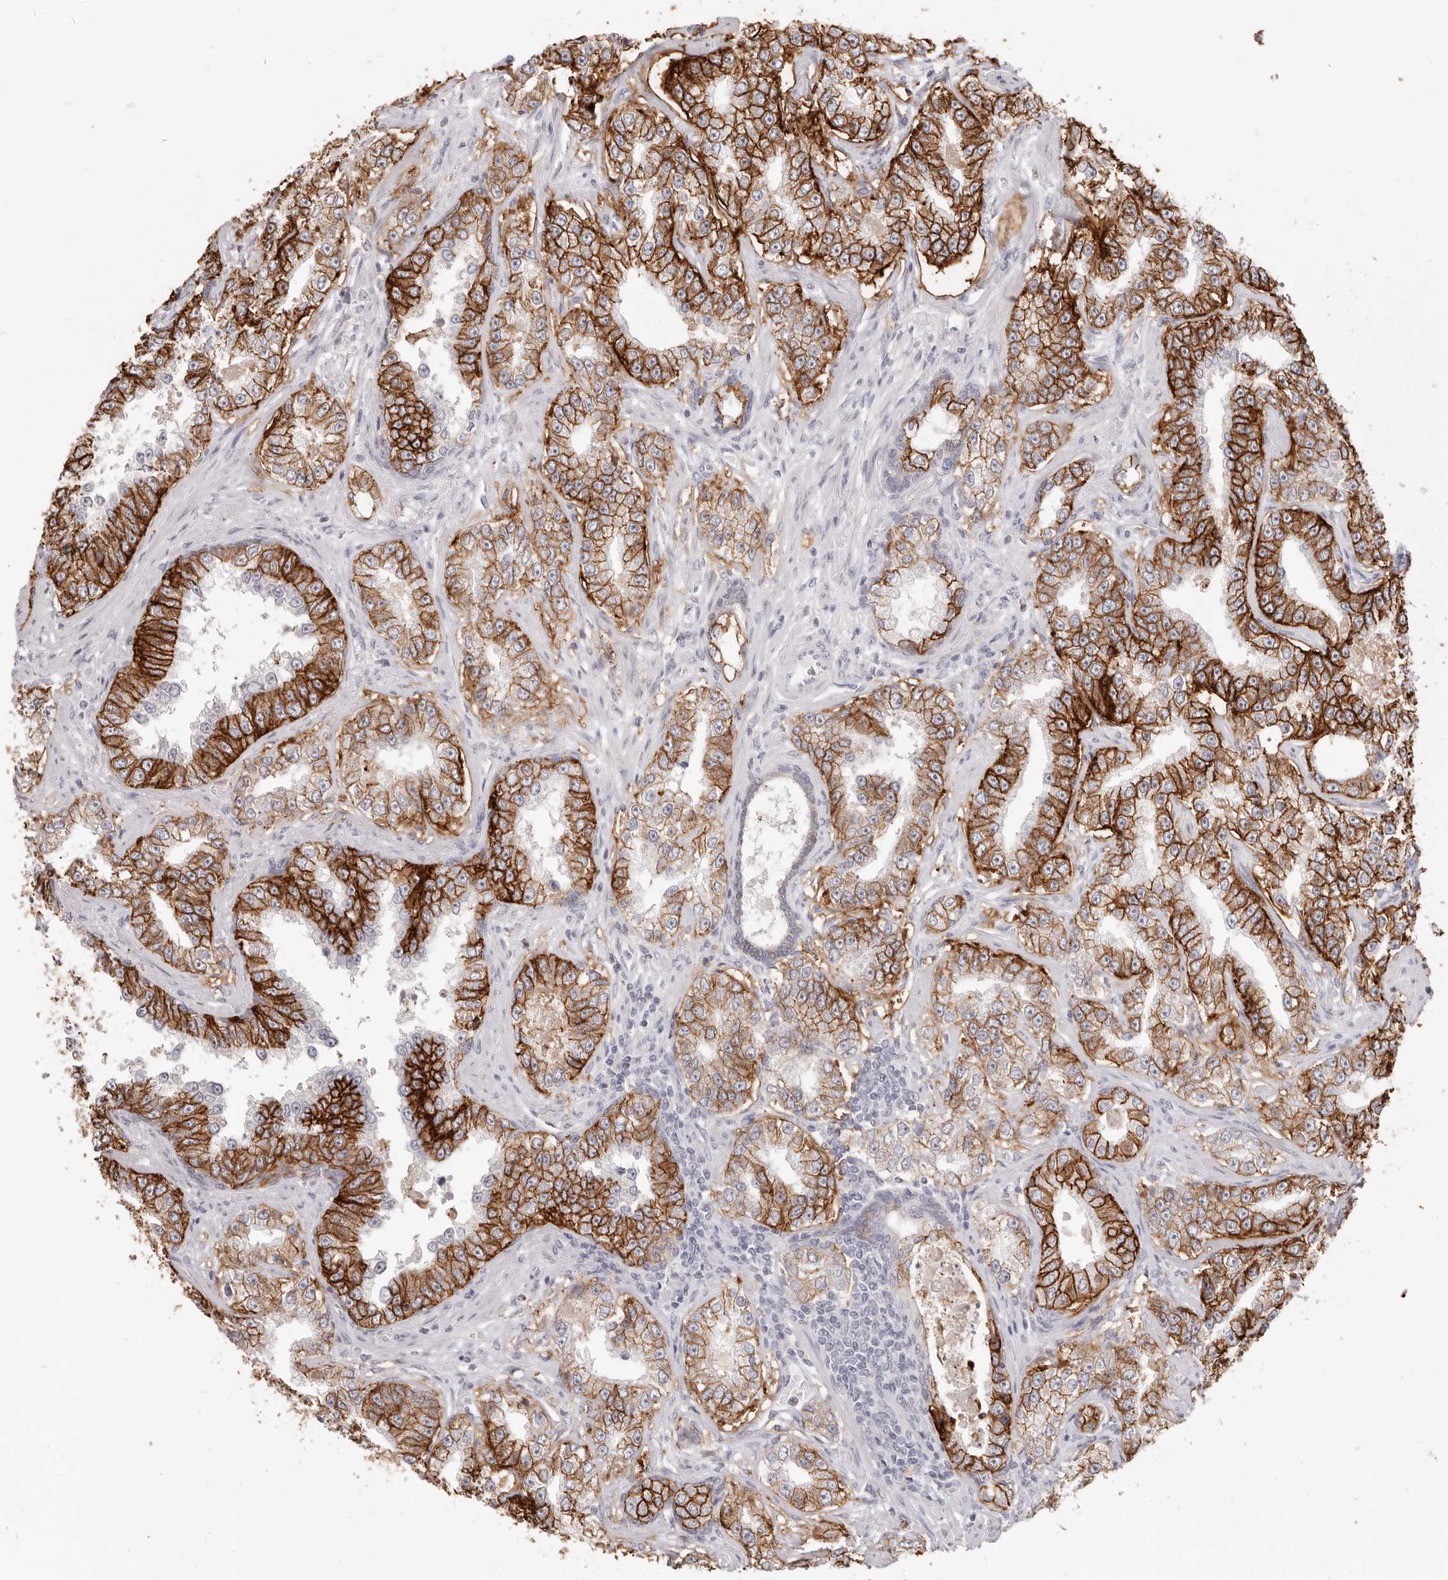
{"staining": {"intensity": "strong", "quantity": ">75%", "location": "cytoplasmic/membranous"}, "tissue": "prostate cancer", "cell_type": "Tumor cells", "image_type": "cancer", "snomed": [{"axis": "morphology", "description": "Normal tissue, NOS"}, {"axis": "morphology", "description": "Adenocarcinoma, High grade"}, {"axis": "topography", "description": "Prostate"}], "caption": "Prostate cancer stained with IHC demonstrates strong cytoplasmic/membranous staining in approximately >75% of tumor cells. (DAB (3,3'-diaminobenzidine) = brown stain, brightfield microscopy at high magnification).", "gene": "EPCAM", "patient": {"sex": "male", "age": 83}}